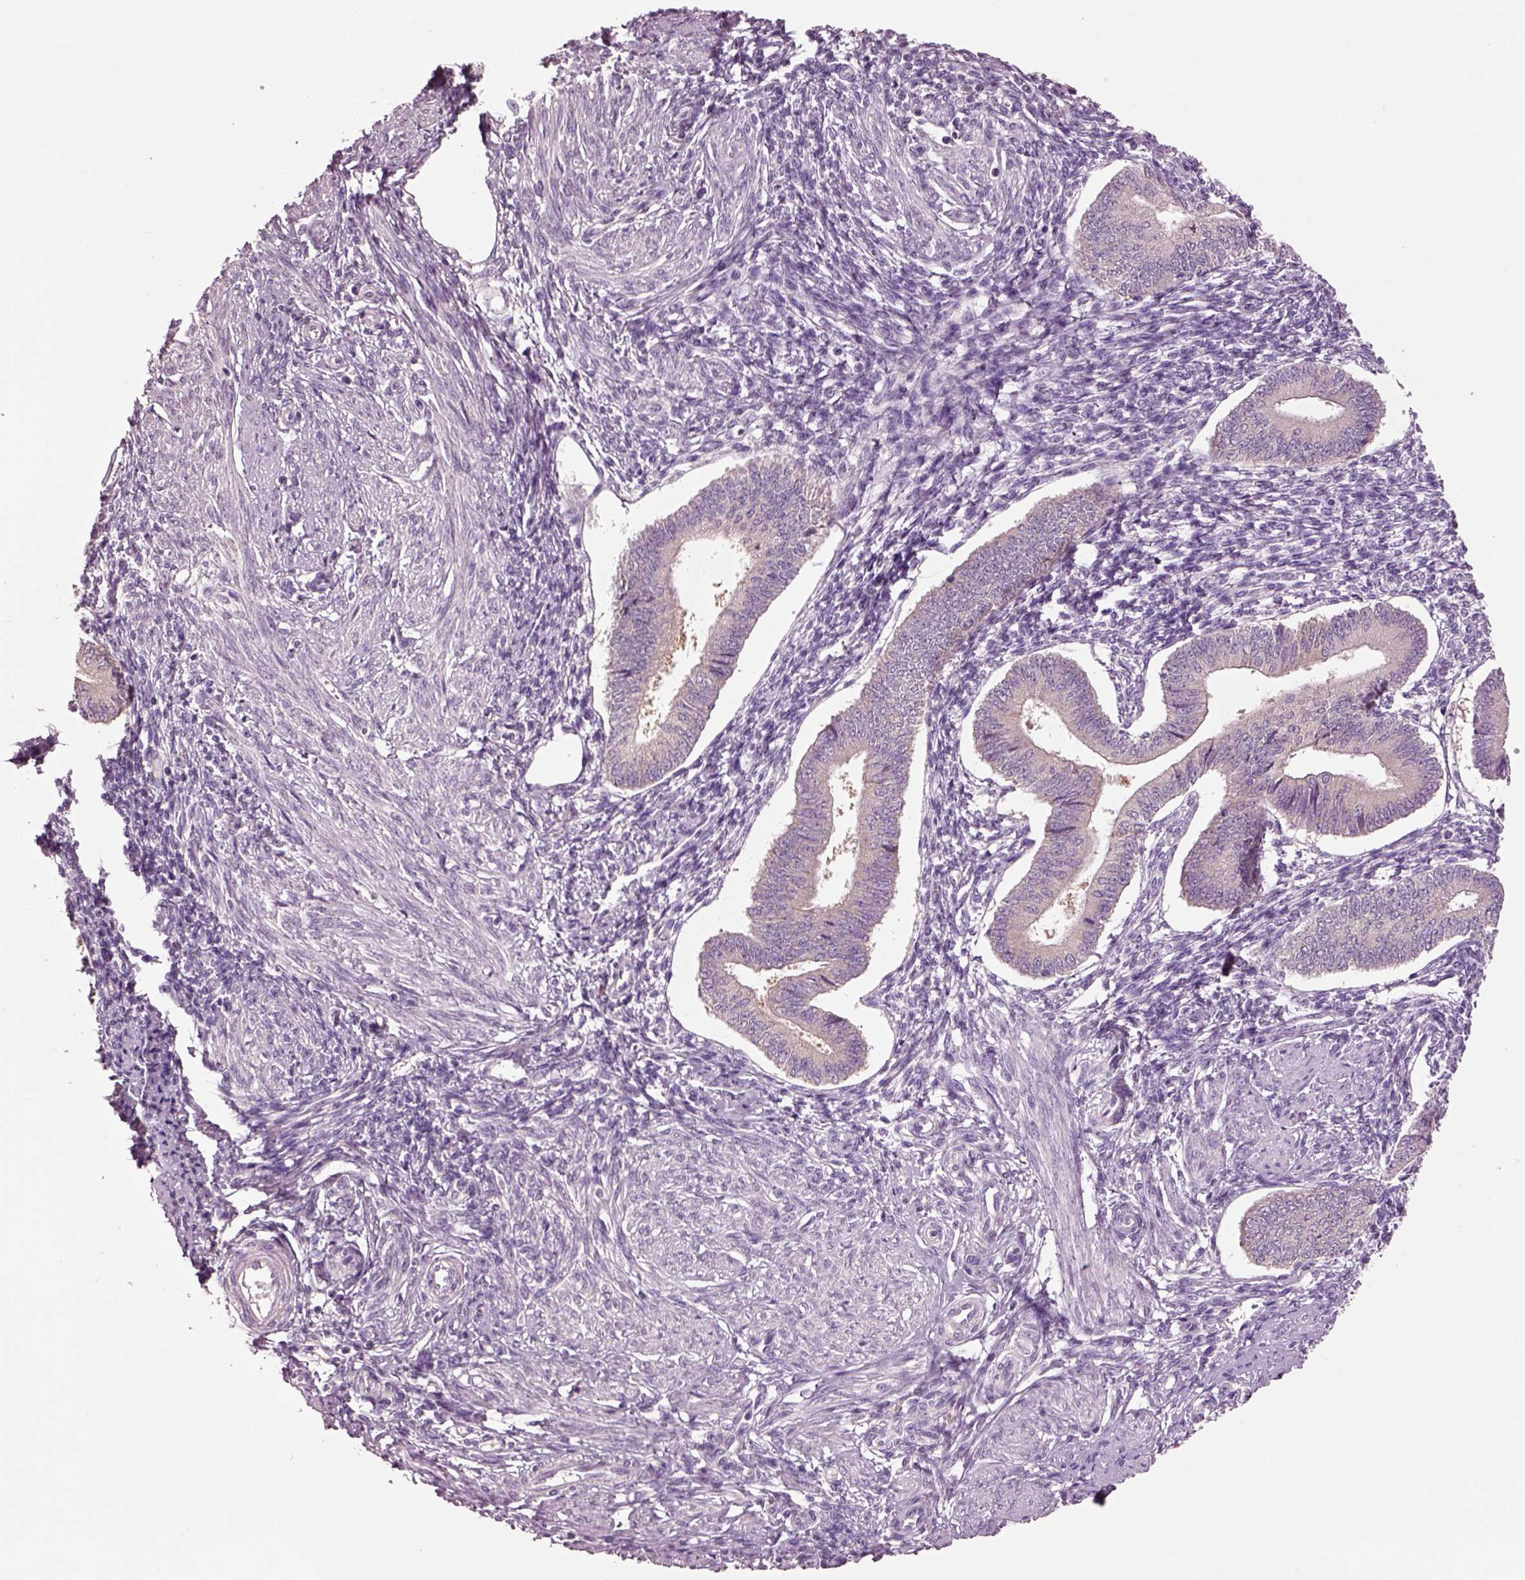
{"staining": {"intensity": "negative", "quantity": "none", "location": "none"}, "tissue": "endometrium", "cell_type": "Cells in endometrial stroma", "image_type": "normal", "snomed": [{"axis": "morphology", "description": "Normal tissue, NOS"}, {"axis": "topography", "description": "Endometrium"}], "caption": "This is a image of IHC staining of unremarkable endometrium, which shows no staining in cells in endometrial stroma. Brightfield microscopy of immunohistochemistry (IHC) stained with DAB (3,3'-diaminobenzidine) (brown) and hematoxylin (blue), captured at high magnification.", "gene": "CLPSL1", "patient": {"sex": "female", "age": 42}}